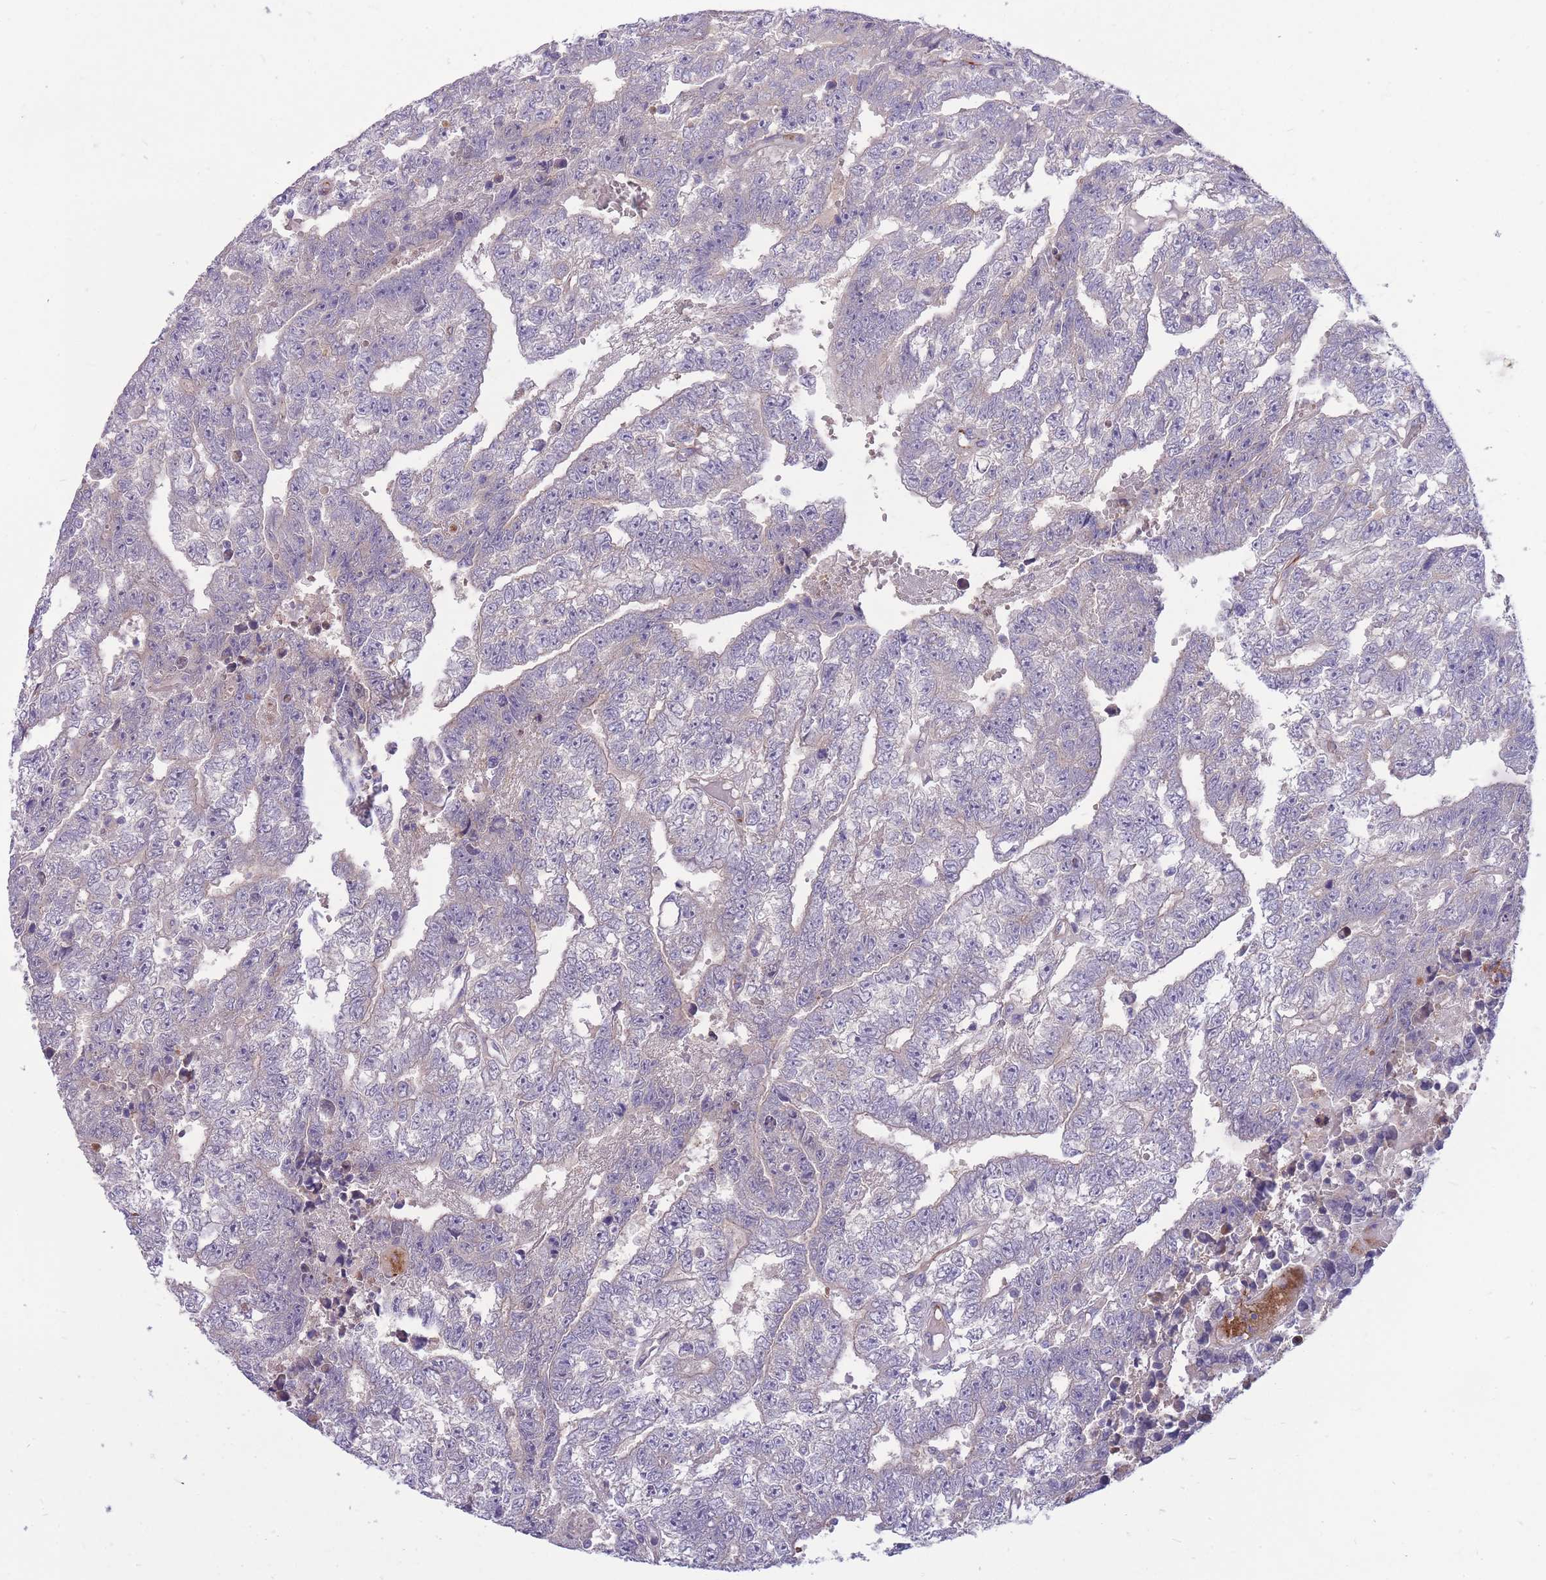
{"staining": {"intensity": "negative", "quantity": "none", "location": "none"}, "tissue": "testis cancer", "cell_type": "Tumor cells", "image_type": "cancer", "snomed": [{"axis": "morphology", "description": "Carcinoma, Embryonal, NOS"}, {"axis": "topography", "description": "Testis"}], "caption": "IHC photomicrograph of neoplastic tissue: human testis embryonal carcinoma stained with DAB (3,3'-diaminobenzidine) displays no significant protein staining in tumor cells.", "gene": "RGS11", "patient": {"sex": "male", "age": 25}}